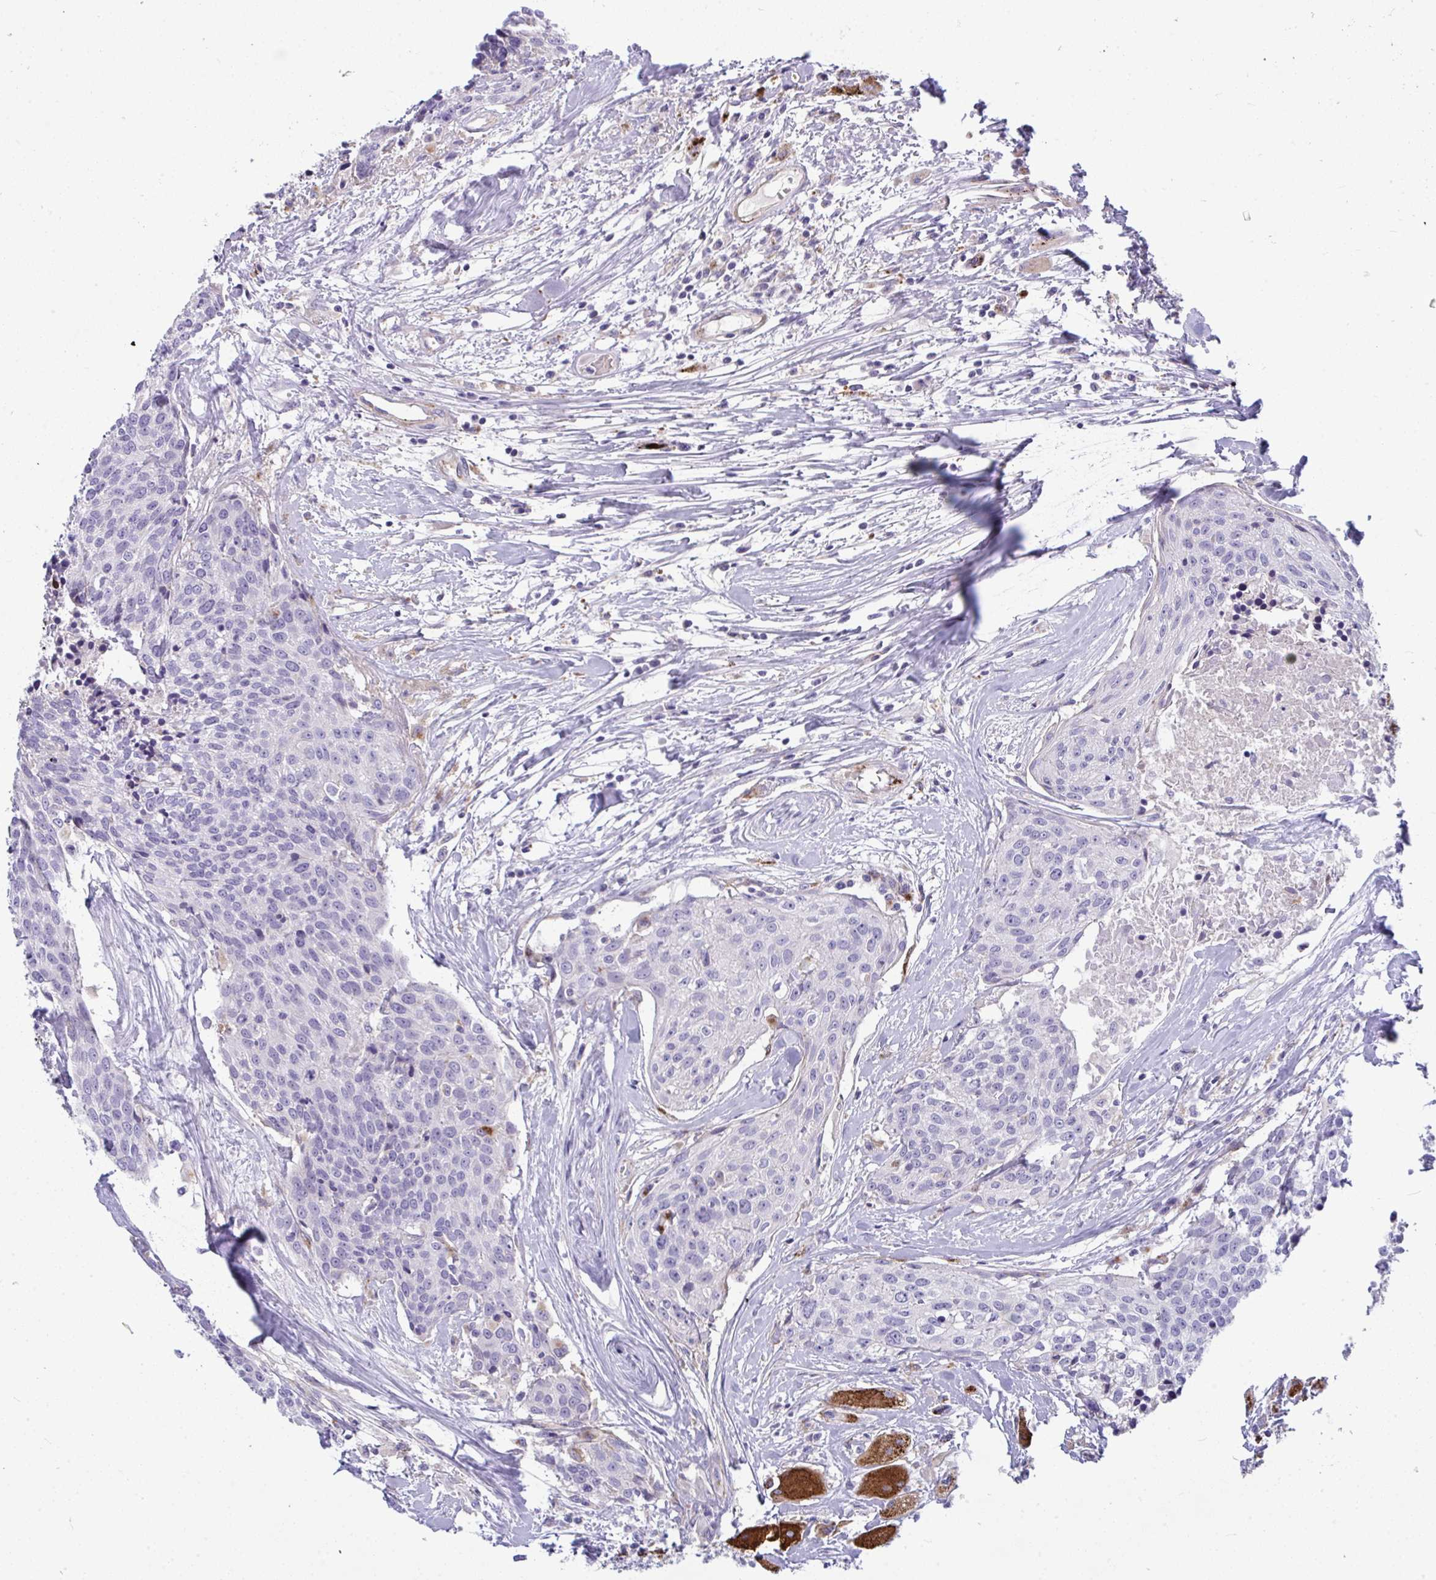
{"staining": {"intensity": "negative", "quantity": "none", "location": "none"}, "tissue": "head and neck cancer", "cell_type": "Tumor cells", "image_type": "cancer", "snomed": [{"axis": "morphology", "description": "Squamous cell carcinoma, NOS"}, {"axis": "topography", "description": "Oral tissue"}, {"axis": "topography", "description": "Head-Neck"}], "caption": "A photomicrograph of head and neck cancer stained for a protein demonstrates no brown staining in tumor cells. Nuclei are stained in blue.", "gene": "TOR1AIP2", "patient": {"sex": "male", "age": 64}}